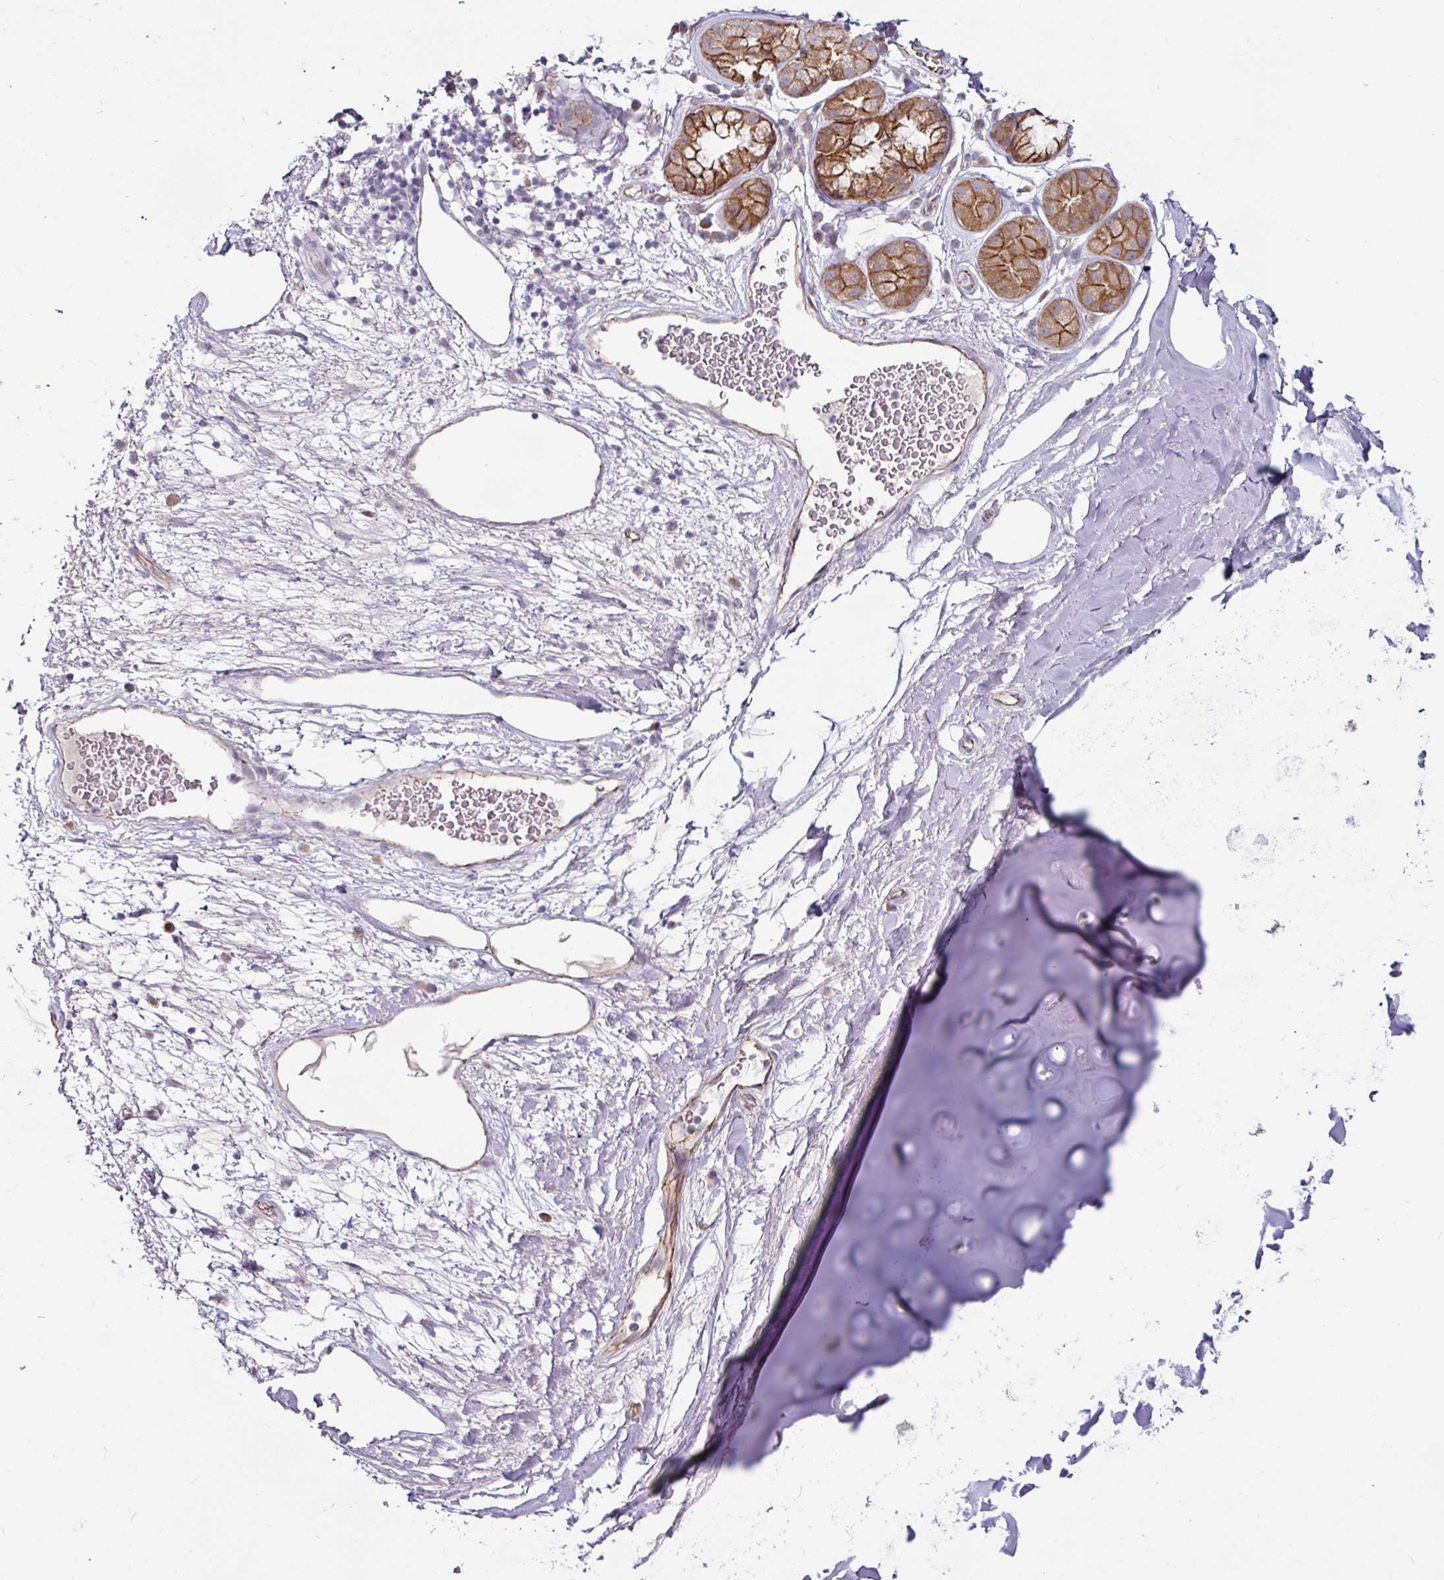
{"staining": {"intensity": "negative", "quantity": "none", "location": "none"}, "tissue": "adipose tissue", "cell_type": "Adipocytes", "image_type": "normal", "snomed": [{"axis": "morphology", "description": "Normal tissue, NOS"}, {"axis": "topography", "description": "Cartilage tissue"}, {"axis": "topography", "description": "Bronchus"}], "caption": "The immunohistochemistry (IHC) image has no significant positivity in adipocytes of adipose tissue.", "gene": "JUP", "patient": {"sex": "male", "age": 58}}